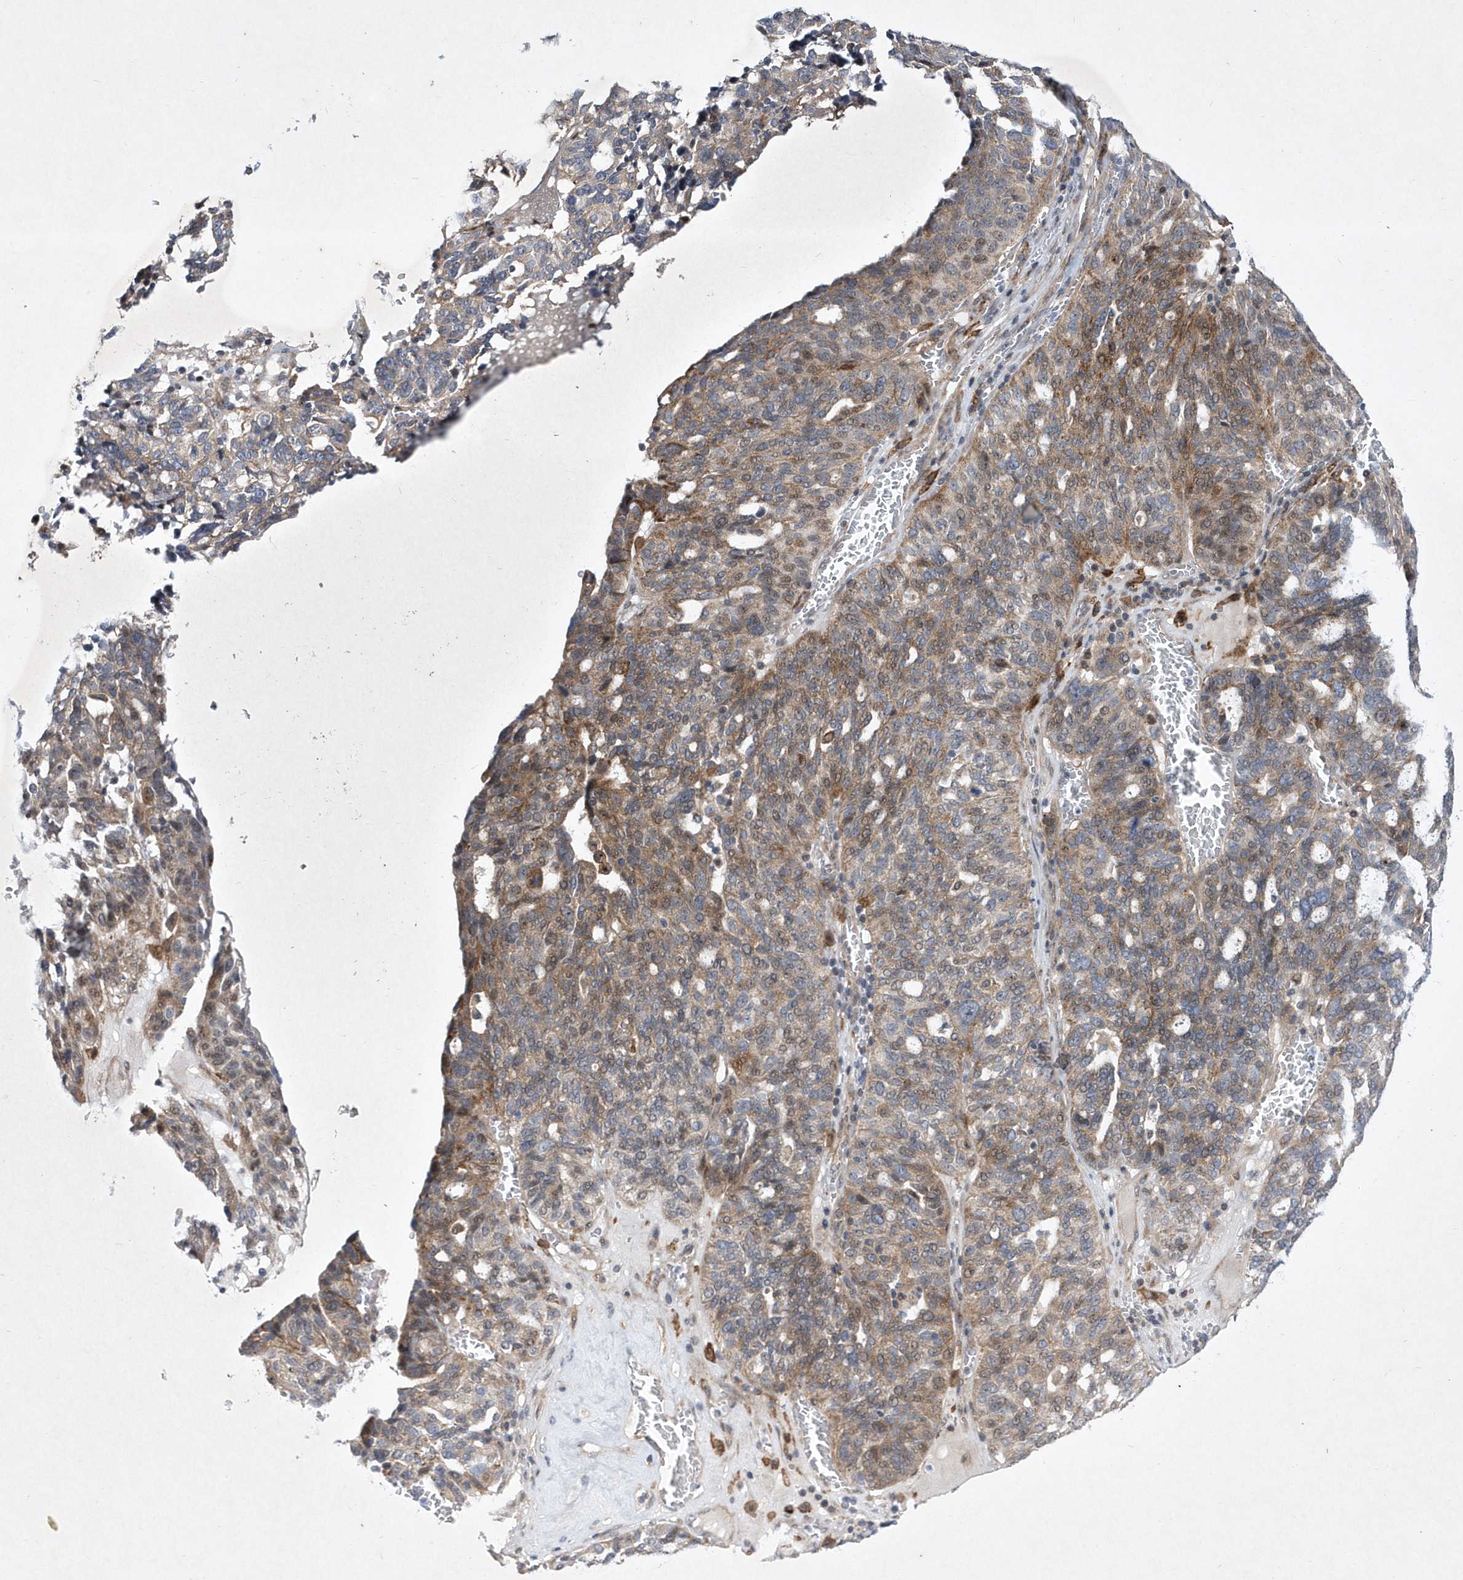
{"staining": {"intensity": "moderate", "quantity": "<25%", "location": "cytoplasmic/membranous"}, "tissue": "ovarian cancer", "cell_type": "Tumor cells", "image_type": "cancer", "snomed": [{"axis": "morphology", "description": "Cystadenocarcinoma, serous, NOS"}, {"axis": "topography", "description": "Ovary"}], "caption": "Immunohistochemical staining of serous cystadenocarcinoma (ovarian) displays low levels of moderate cytoplasmic/membranous protein staining in approximately <25% of tumor cells. The staining was performed using DAB (3,3'-diaminobenzidine) to visualize the protein expression in brown, while the nuclei were stained in blue with hematoxylin (Magnification: 20x).", "gene": "LONRF2", "patient": {"sex": "female", "age": 59}}